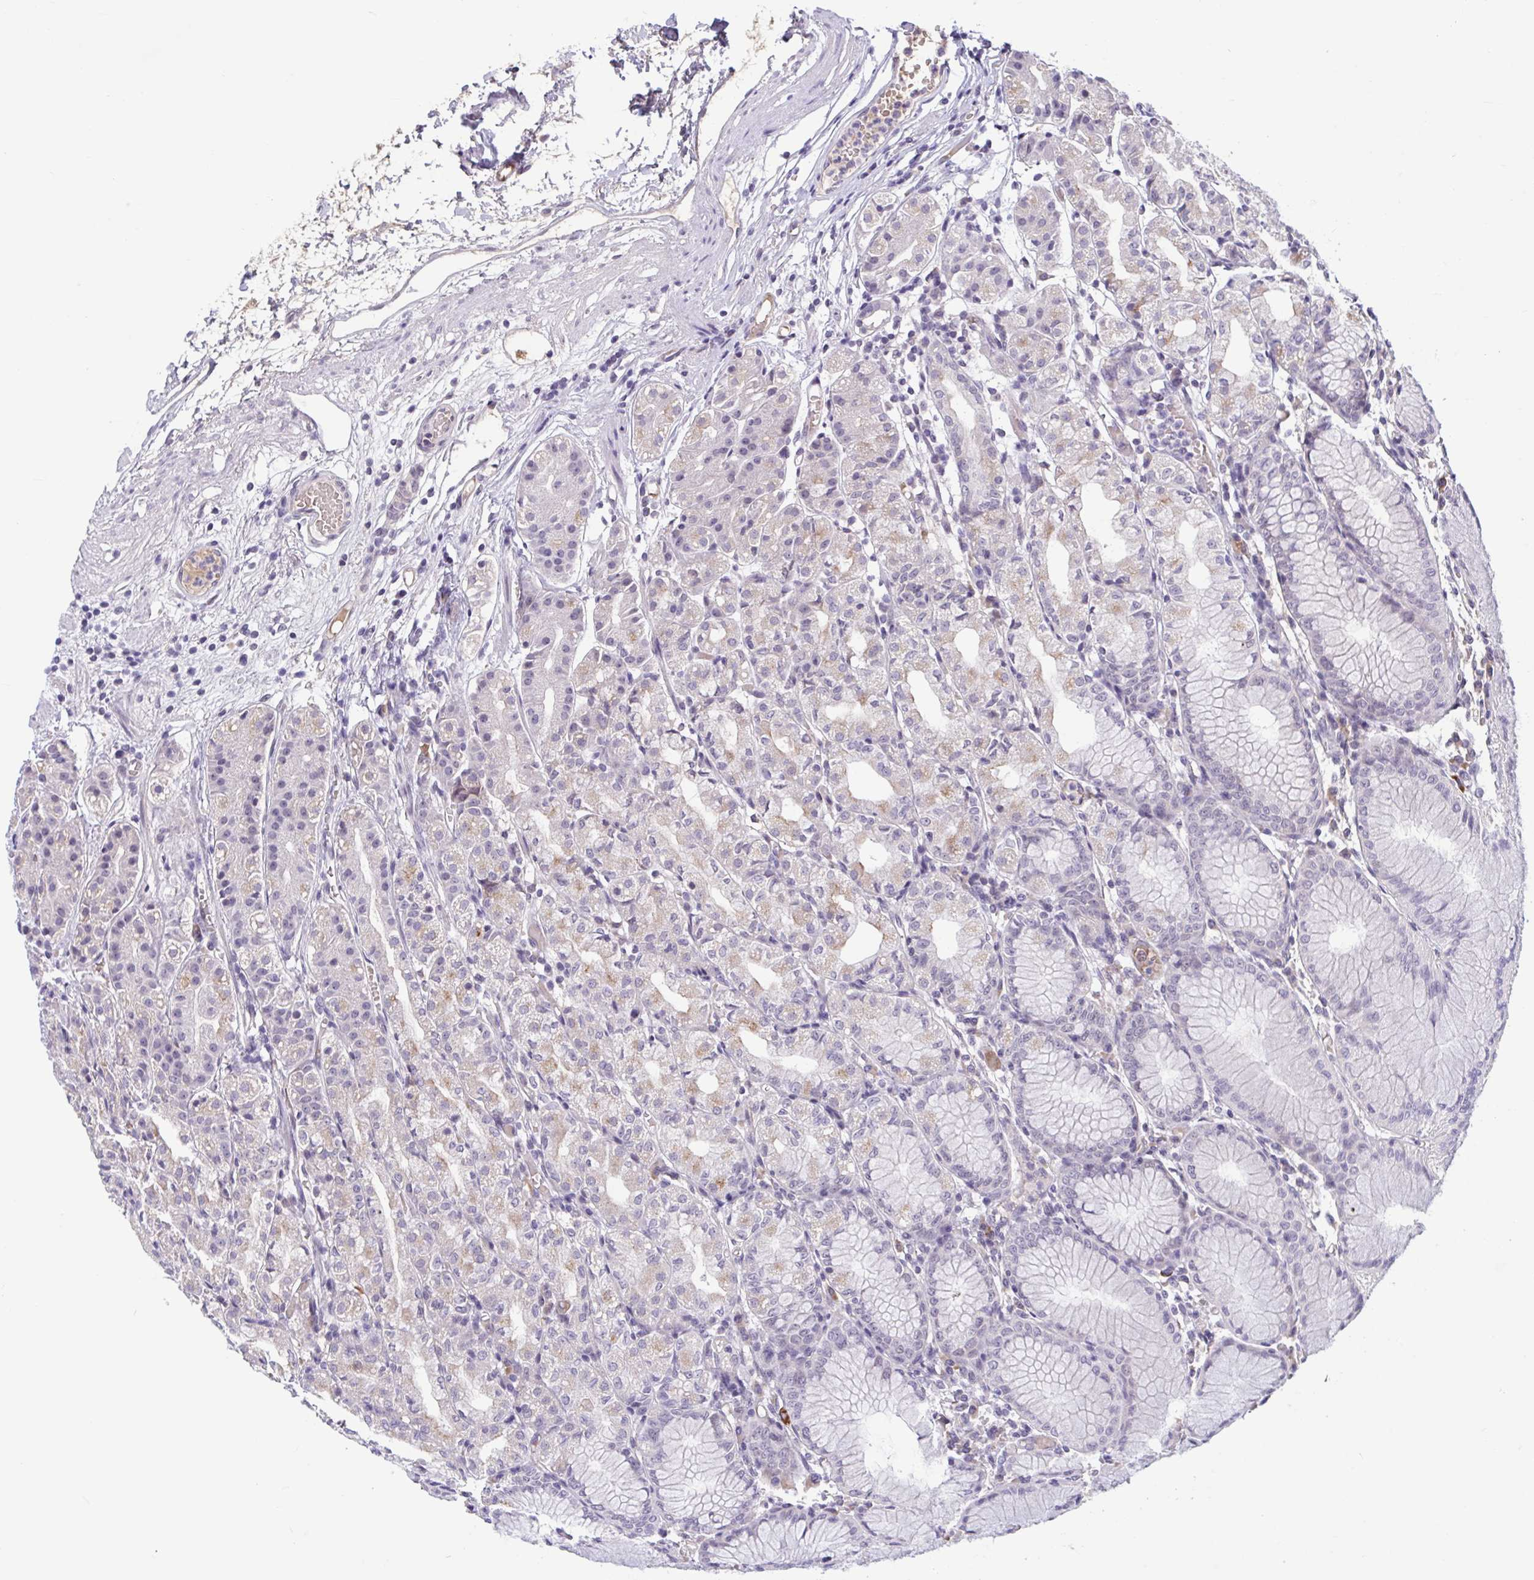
{"staining": {"intensity": "moderate", "quantity": "<25%", "location": "cytoplasmic/membranous"}, "tissue": "stomach", "cell_type": "Glandular cells", "image_type": "normal", "snomed": [{"axis": "morphology", "description": "Normal tissue, NOS"}, {"axis": "topography", "description": "Stomach"}], "caption": "This image exhibits immunohistochemistry (IHC) staining of normal stomach, with low moderate cytoplasmic/membranous positivity in about <25% of glandular cells.", "gene": "CNGB3", "patient": {"sex": "female", "age": 57}}